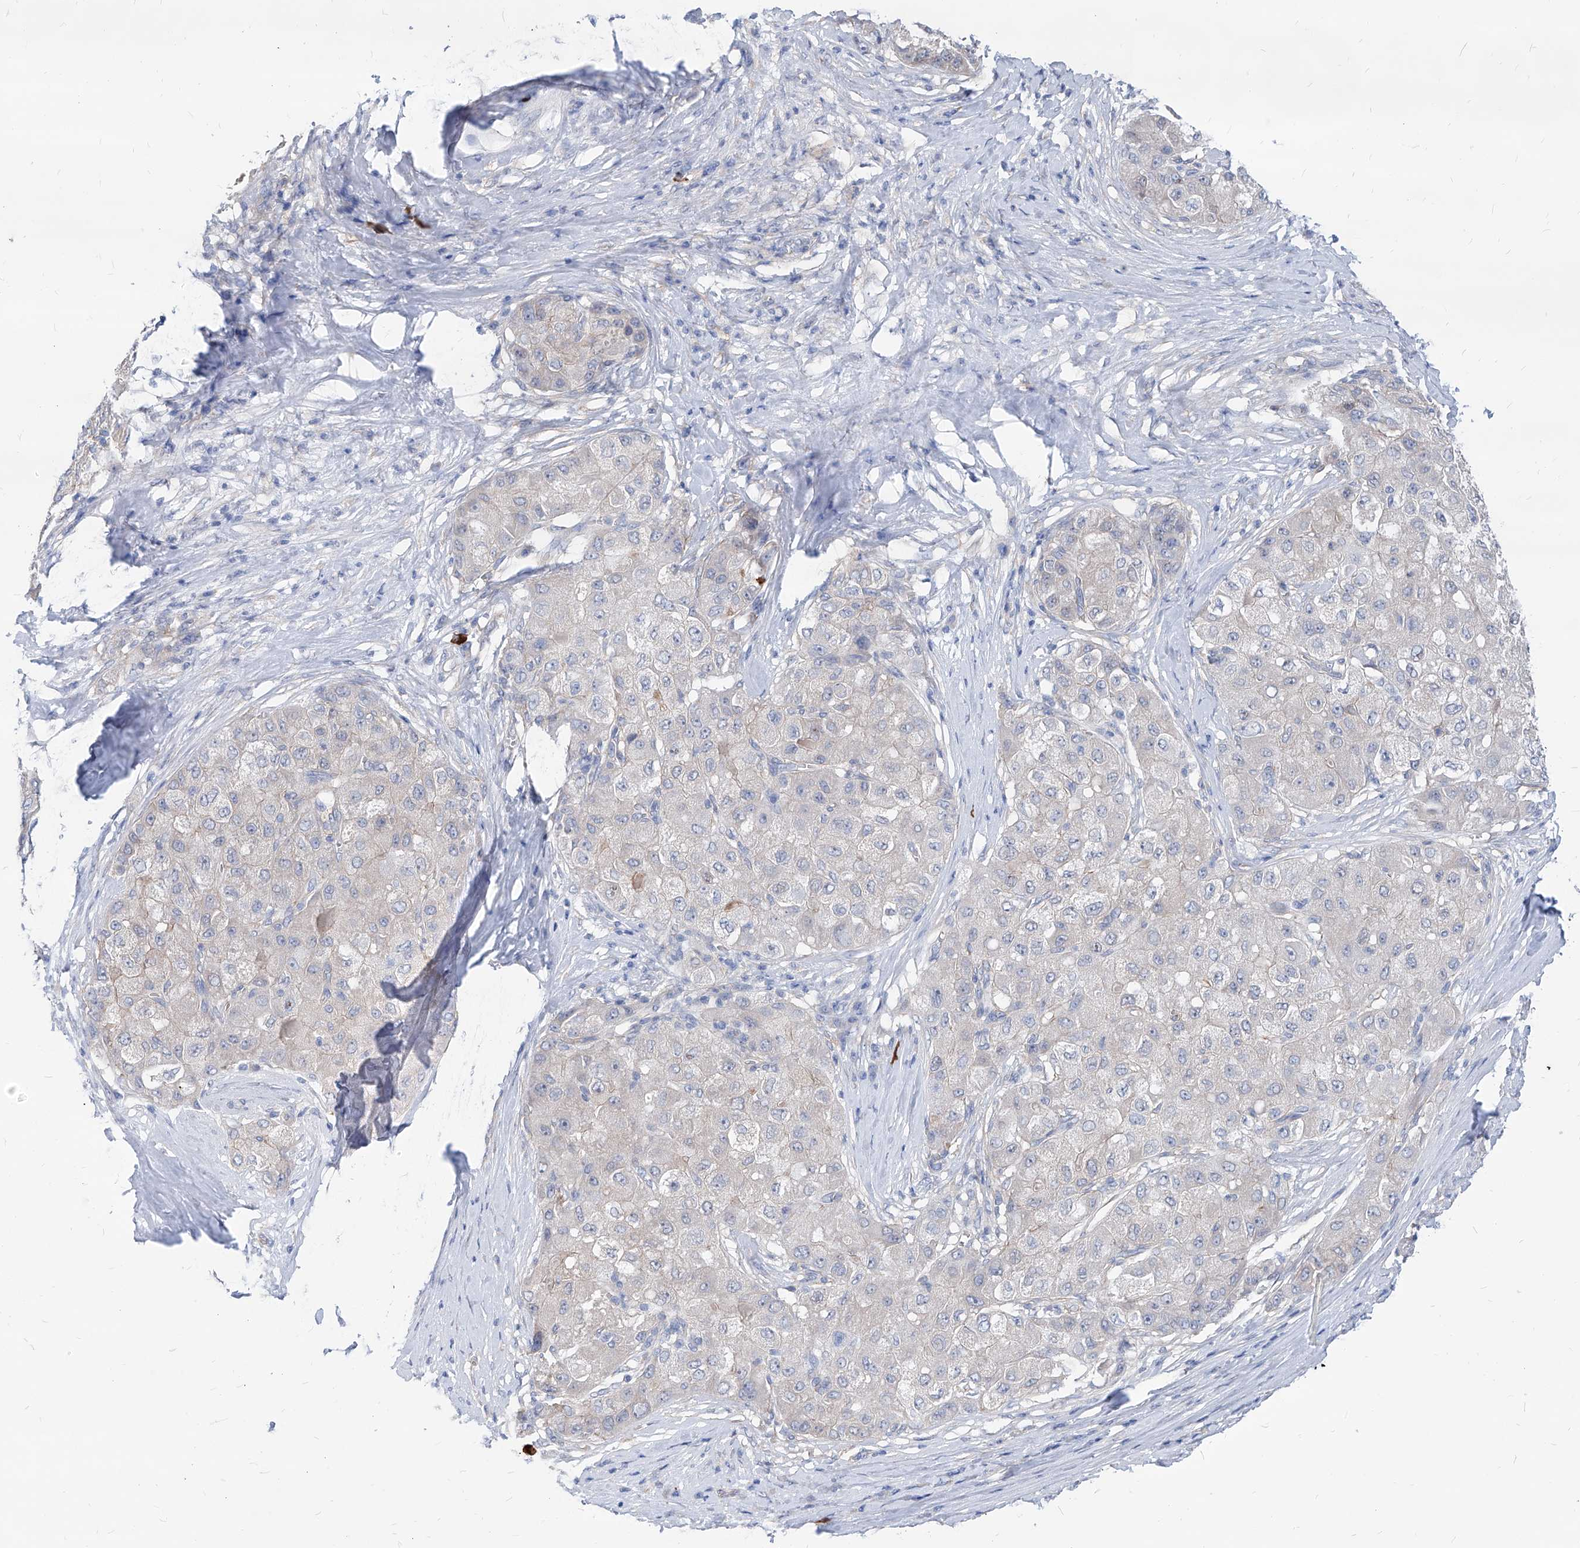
{"staining": {"intensity": "negative", "quantity": "none", "location": "none"}, "tissue": "liver cancer", "cell_type": "Tumor cells", "image_type": "cancer", "snomed": [{"axis": "morphology", "description": "Carcinoma, Hepatocellular, NOS"}, {"axis": "topography", "description": "Liver"}], "caption": "This photomicrograph is of liver cancer stained with immunohistochemistry (IHC) to label a protein in brown with the nuclei are counter-stained blue. There is no expression in tumor cells. The staining is performed using DAB (3,3'-diaminobenzidine) brown chromogen with nuclei counter-stained in using hematoxylin.", "gene": "AKAP10", "patient": {"sex": "male", "age": 80}}